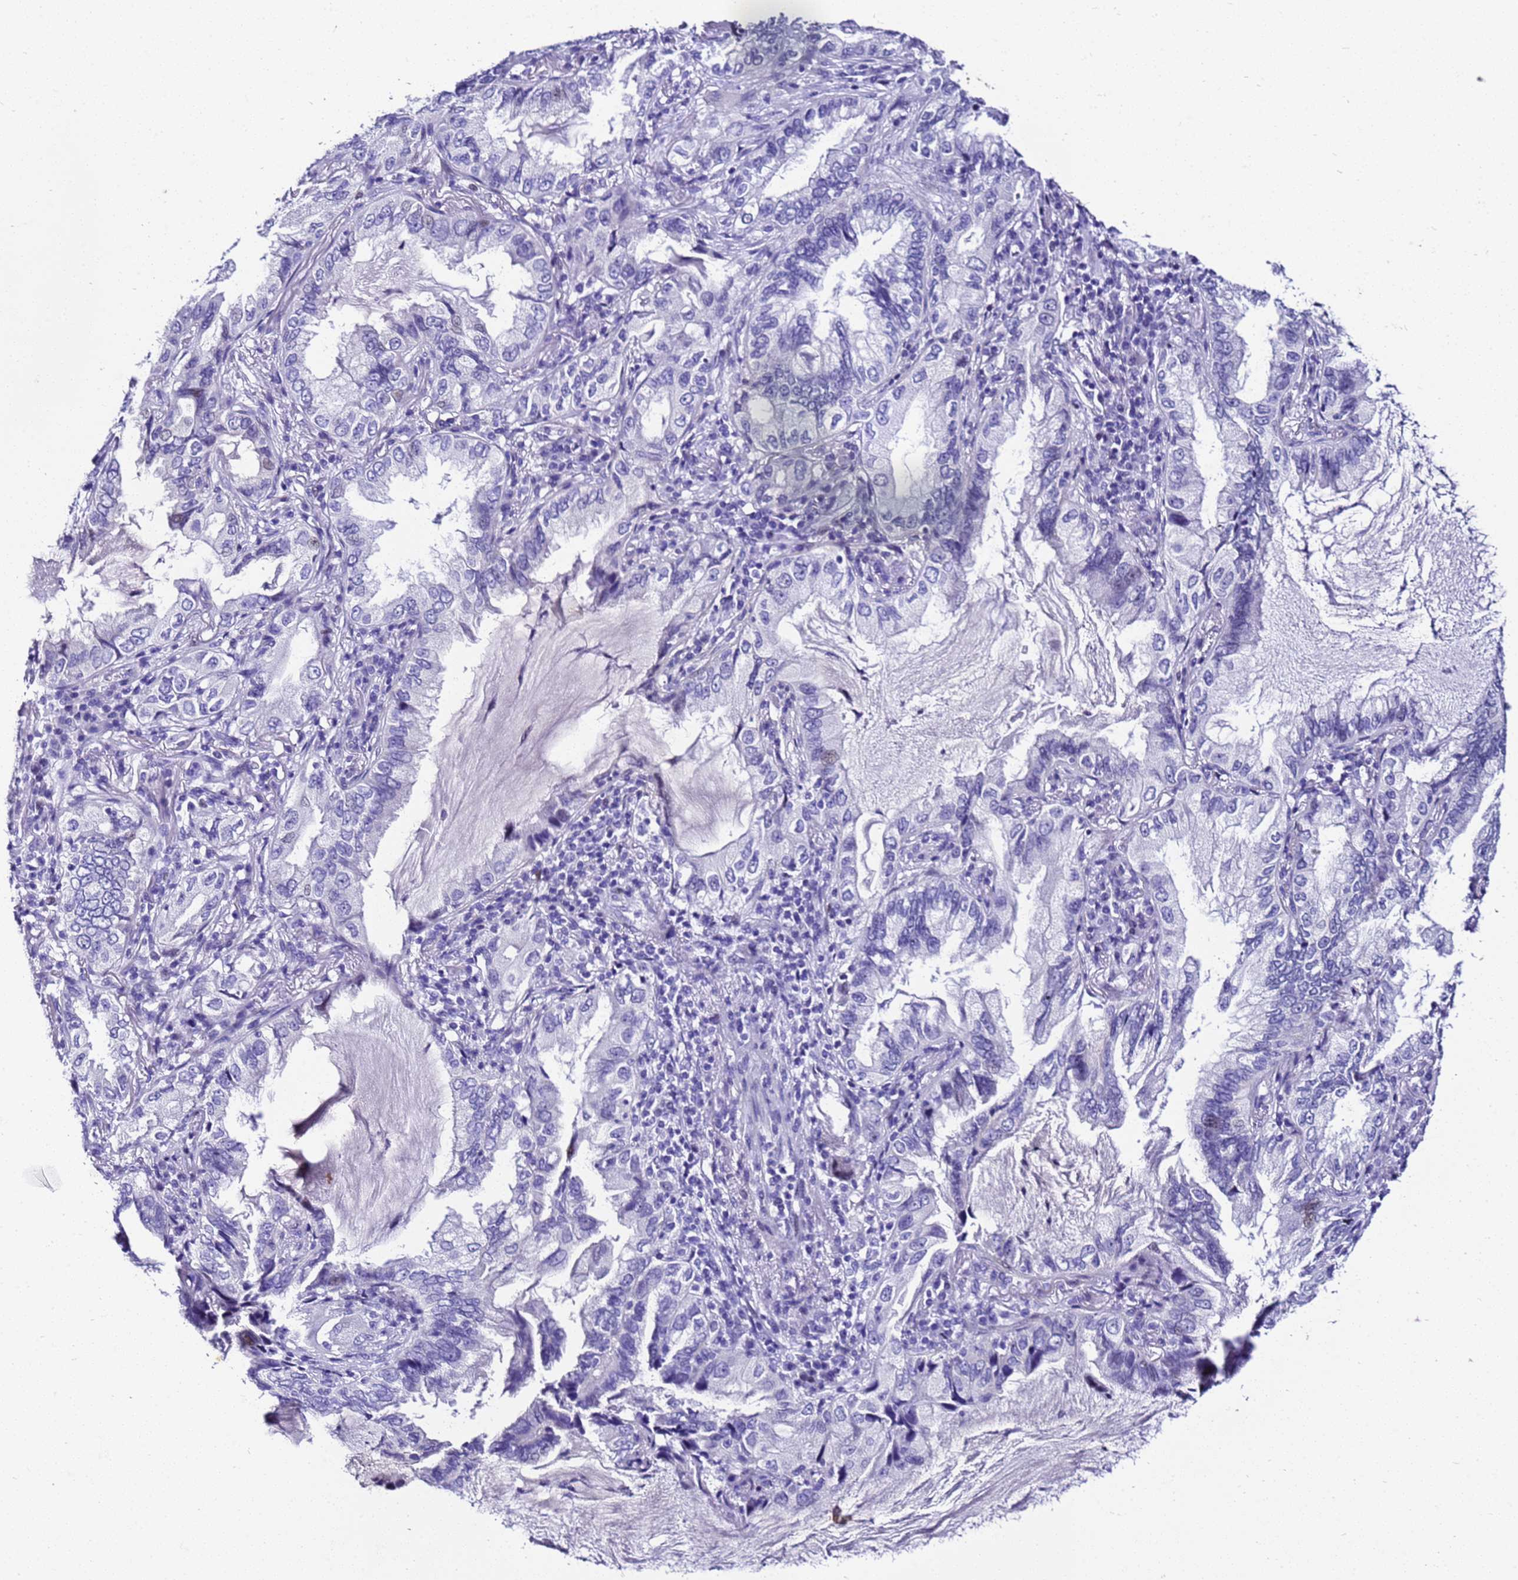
{"staining": {"intensity": "negative", "quantity": "none", "location": "none"}, "tissue": "lung cancer", "cell_type": "Tumor cells", "image_type": "cancer", "snomed": [{"axis": "morphology", "description": "Adenocarcinoma, NOS"}, {"axis": "topography", "description": "Lung"}], "caption": "The histopathology image demonstrates no staining of tumor cells in lung adenocarcinoma. (DAB immunohistochemistry (IHC) visualized using brightfield microscopy, high magnification).", "gene": "ZNF417", "patient": {"sex": "female", "age": 69}}